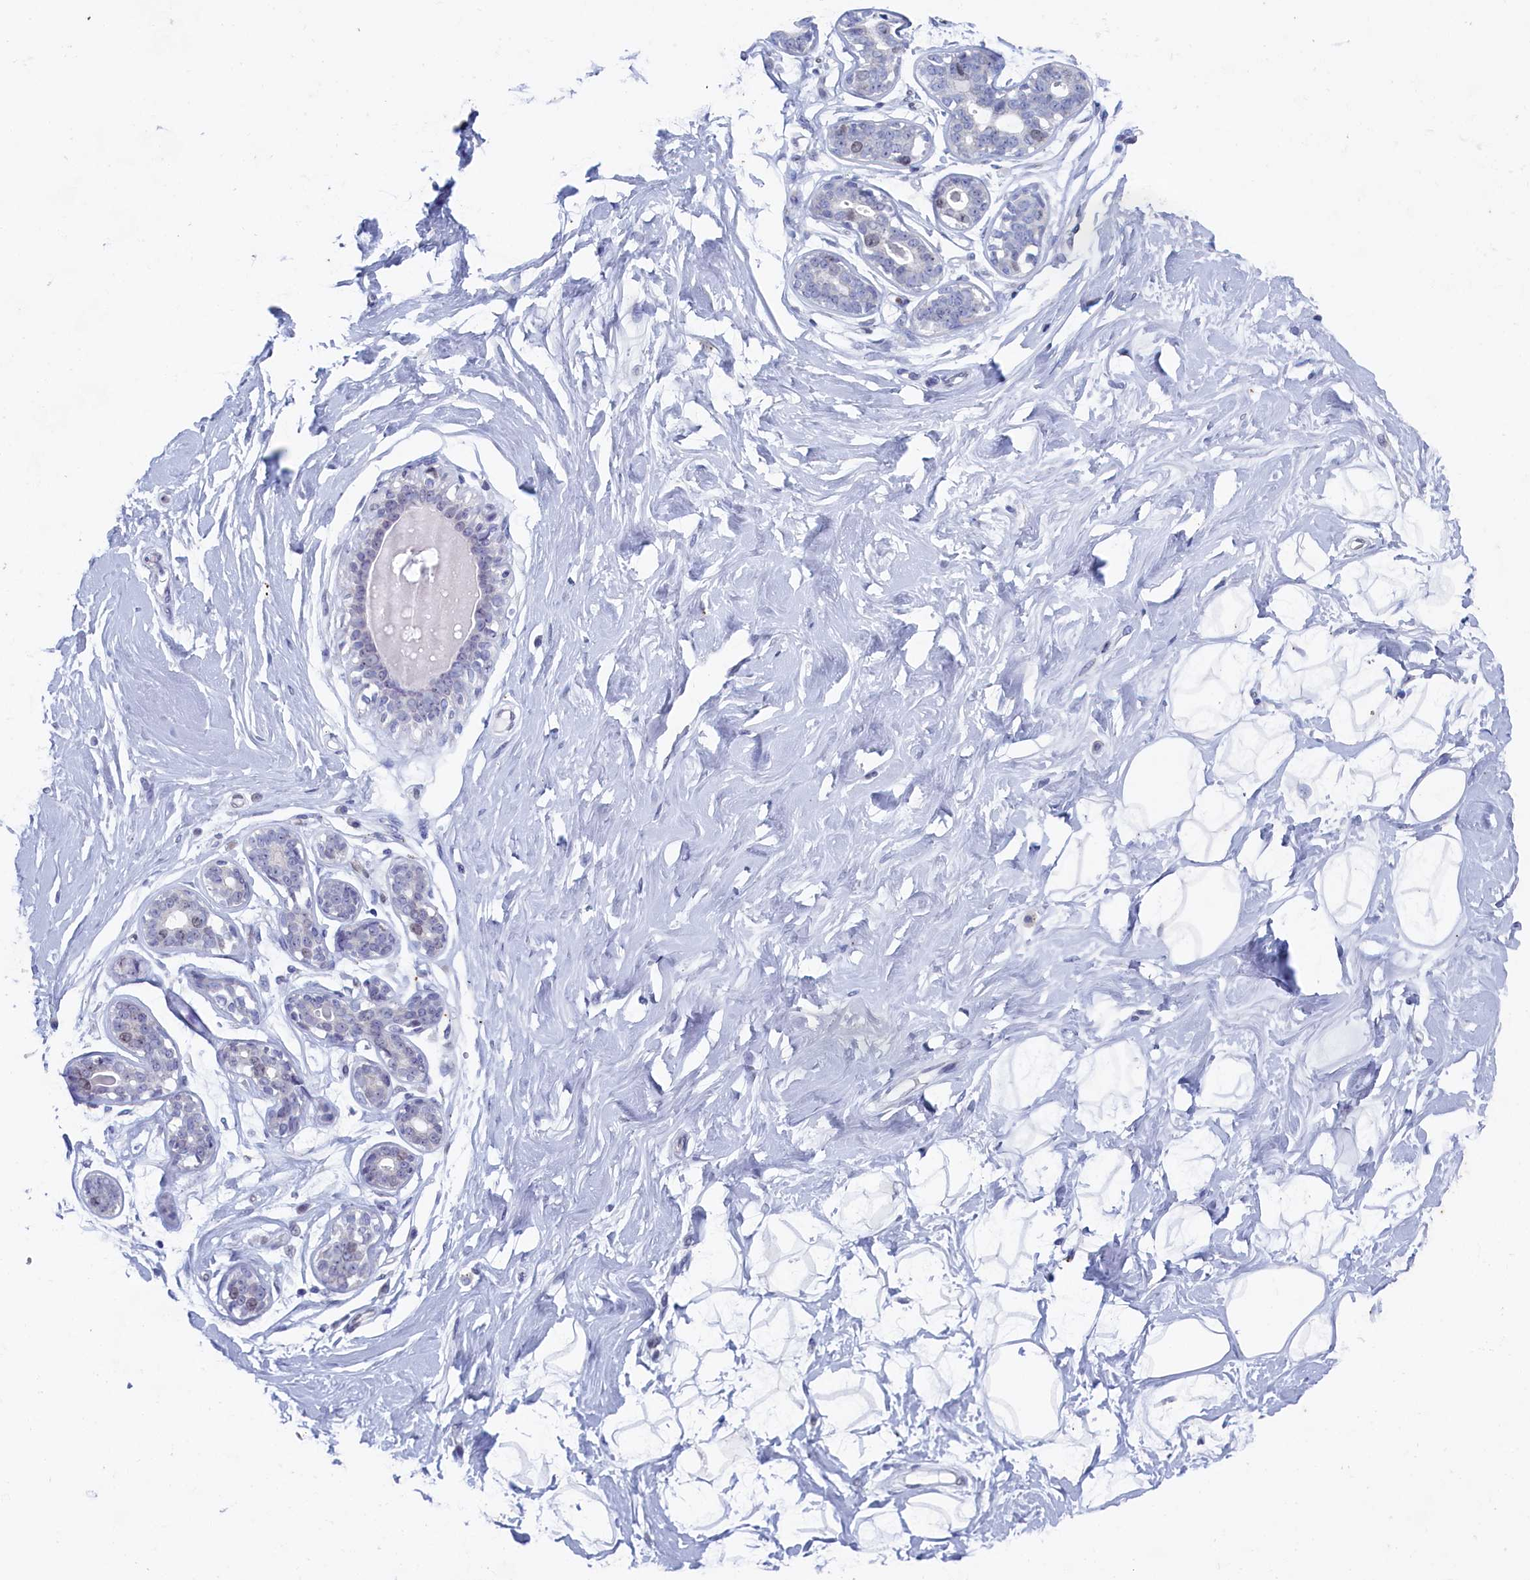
{"staining": {"intensity": "negative", "quantity": "none", "location": "none"}, "tissue": "breast", "cell_type": "Adipocytes", "image_type": "normal", "snomed": [{"axis": "morphology", "description": "Normal tissue, NOS"}, {"axis": "morphology", "description": "Adenoma, NOS"}, {"axis": "topography", "description": "Breast"}], "caption": "High power microscopy photomicrograph of an IHC image of benign breast, revealing no significant positivity in adipocytes. (Brightfield microscopy of DAB immunohistochemistry at high magnification).", "gene": "WDR76", "patient": {"sex": "female", "age": 23}}